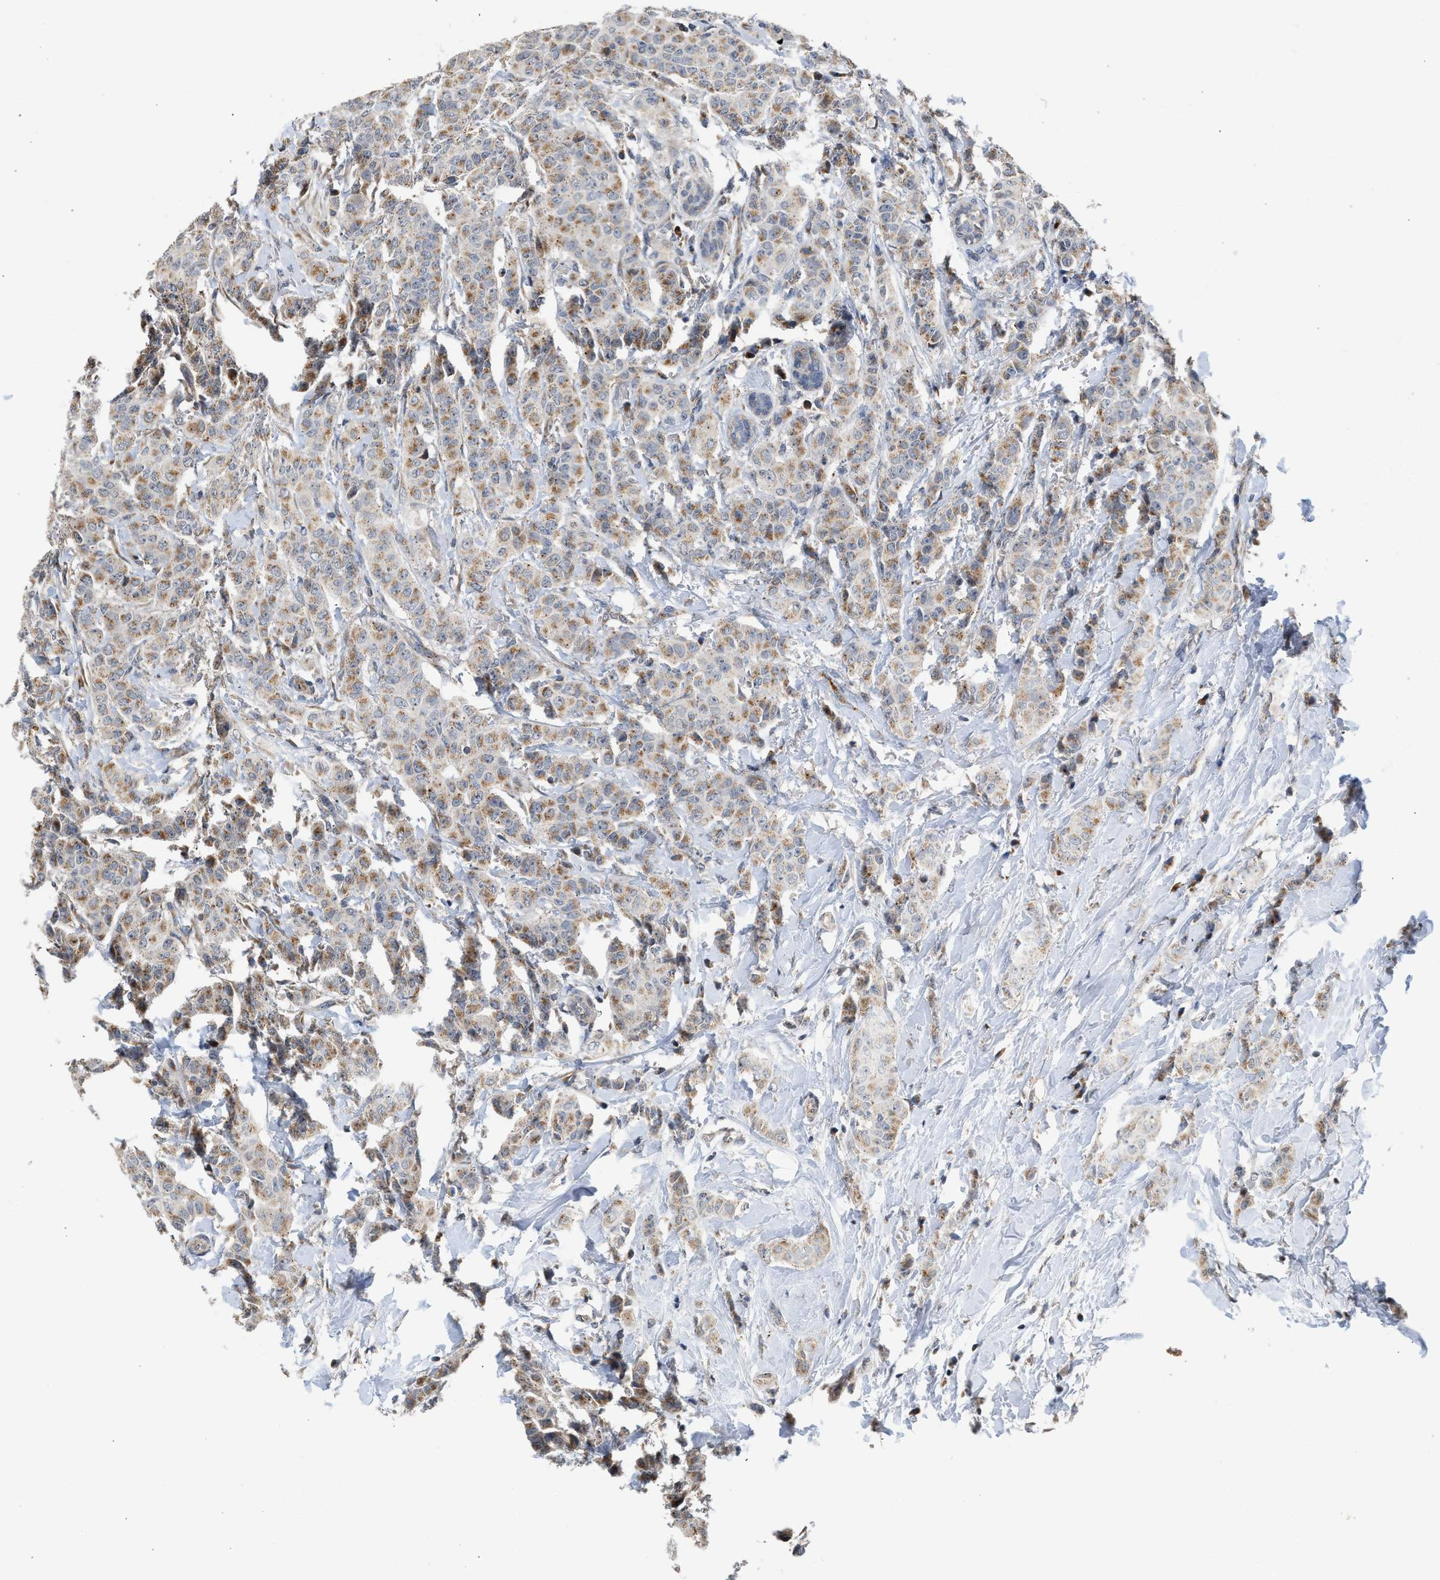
{"staining": {"intensity": "moderate", "quantity": ">75%", "location": "cytoplasmic/membranous"}, "tissue": "breast cancer", "cell_type": "Tumor cells", "image_type": "cancer", "snomed": [{"axis": "morphology", "description": "Normal tissue, NOS"}, {"axis": "morphology", "description": "Duct carcinoma"}, {"axis": "topography", "description": "Breast"}], "caption": "Immunohistochemical staining of human breast cancer (infiltrating ductal carcinoma) reveals medium levels of moderate cytoplasmic/membranous protein staining in approximately >75% of tumor cells.", "gene": "PIM1", "patient": {"sex": "female", "age": 40}}